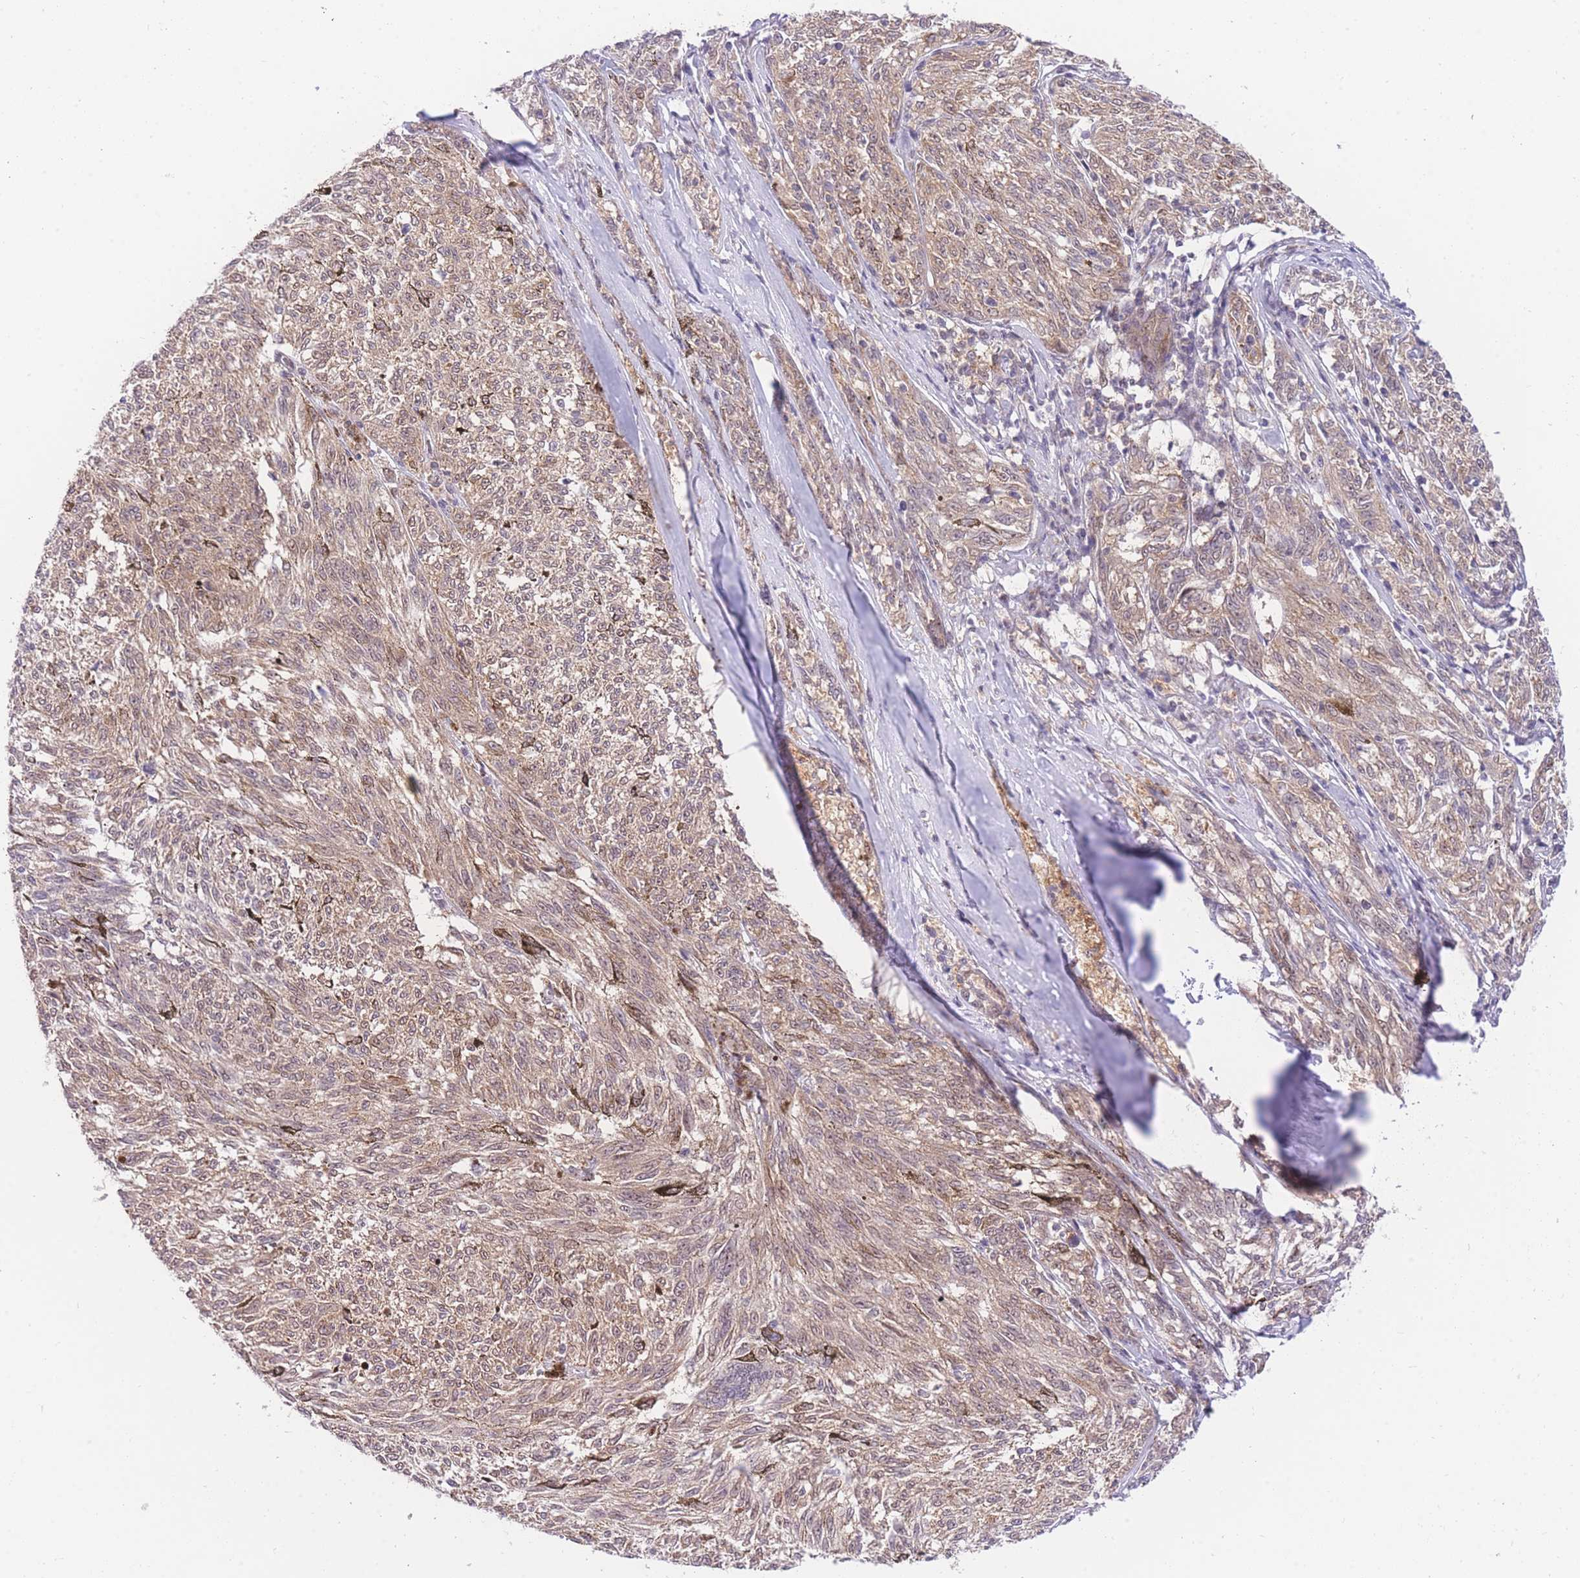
{"staining": {"intensity": "moderate", "quantity": ">75%", "location": "cytoplasmic/membranous,nuclear"}, "tissue": "melanoma", "cell_type": "Tumor cells", "image_type": "cancer", "snomed": [{"axis": "morphology", "description": "Malignant melanoma, NOS"}, {"axis": "topography", "description": "Skin"}], "caption": "Immunohistochemistry staining of melanoma, which displays medium levels of moderate cytoplasmic/membranous and nuclear positivity in about >75% of tumor cells indicating moderate cytoplasmic/membranous and nuclear protein staining. The staining was performed using DAB (3,3'-diaminobenzidine) (brown) for protein detection and nuclei were counterstained in hematoxylin (blue).", "gene": "STK39", "patient": {"sex": "female", "age": 72}}